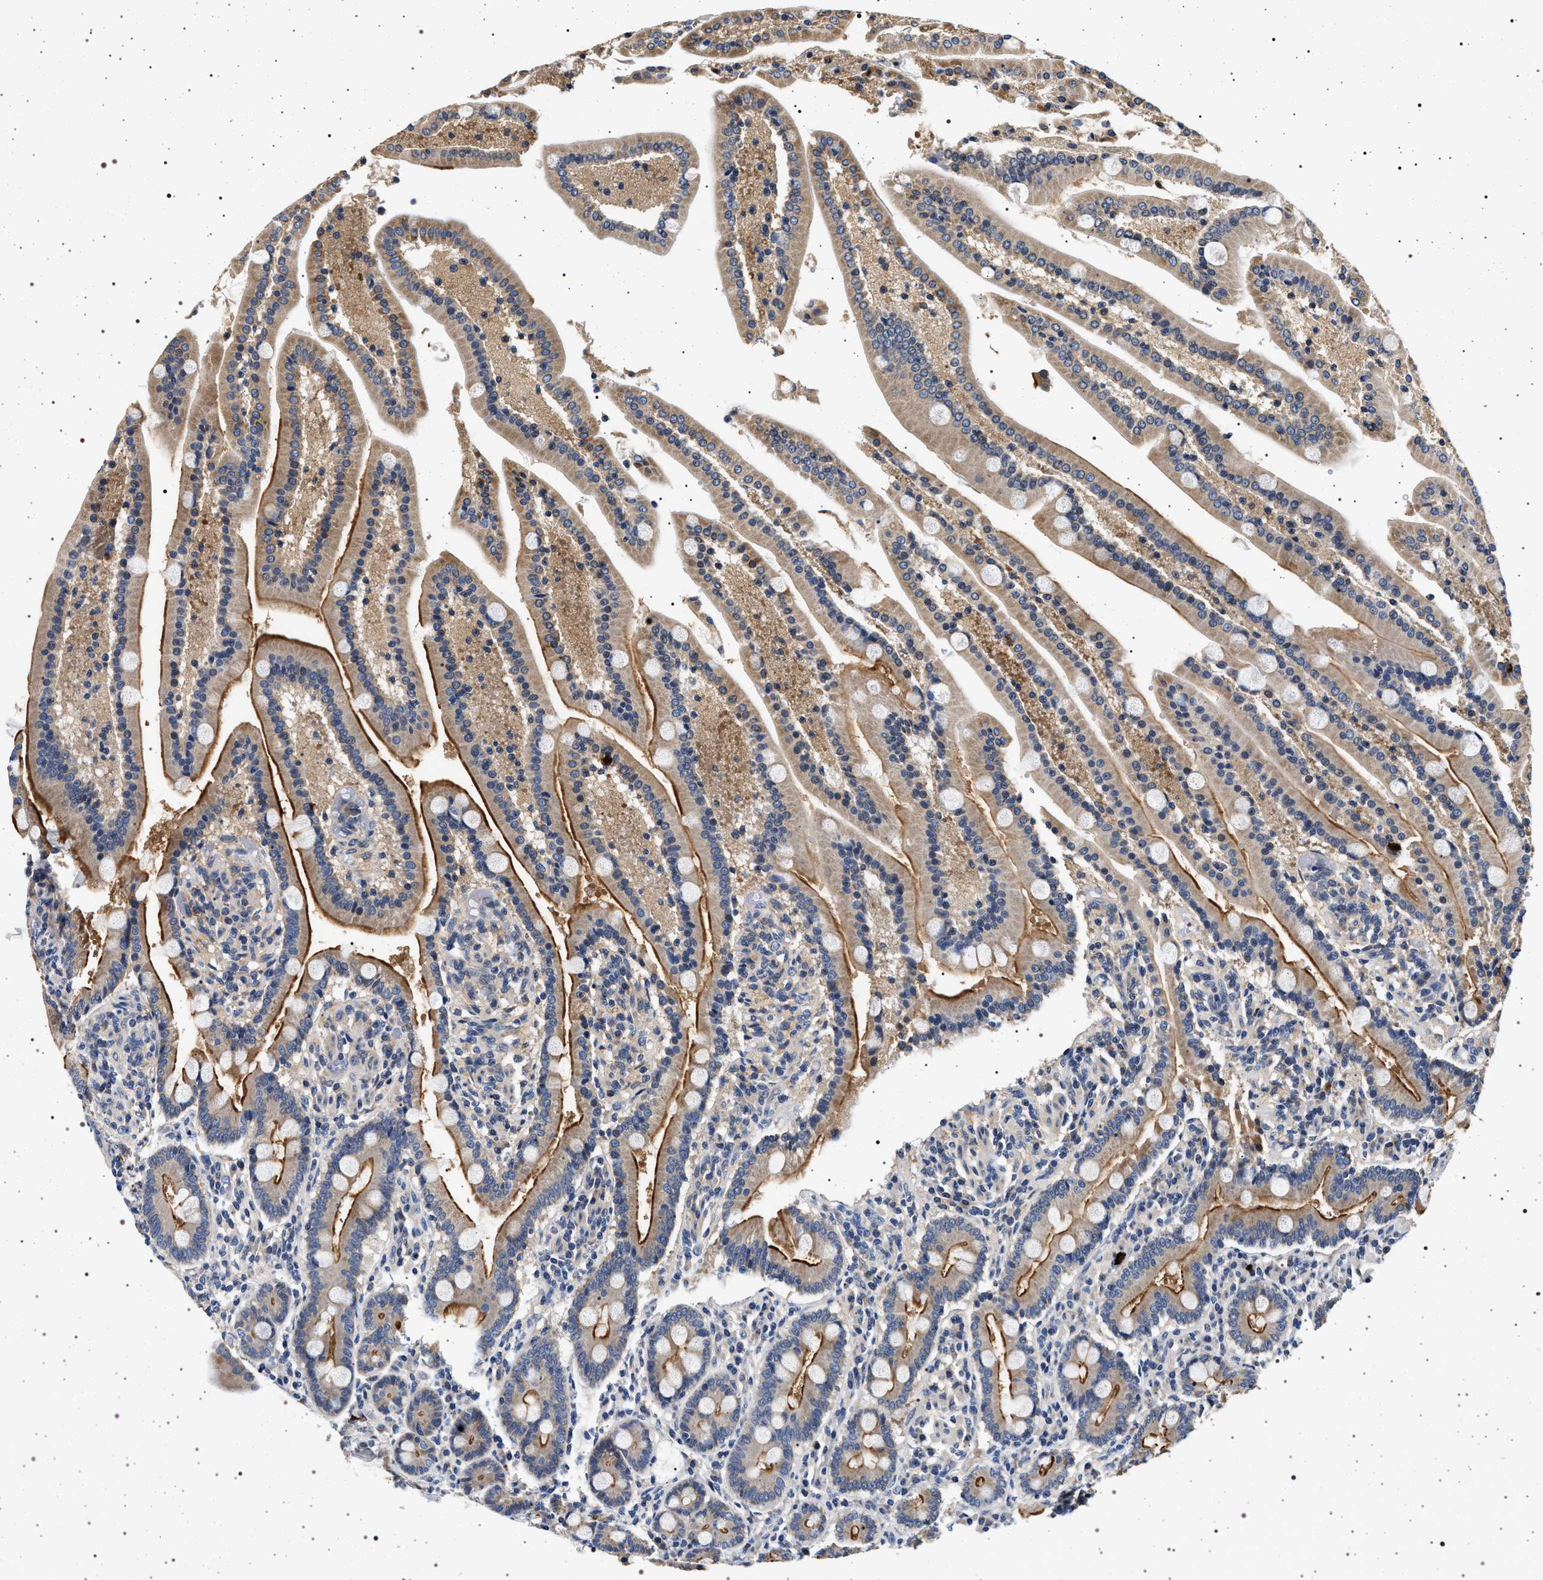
{"staining": {"intensity": "moderate", "quantity": ">75%", "location": "cytoplasmic/membranous"}, "tissue": "duodenum", "cell_type": "Glandular cells", "image_type": "normal", "snomed": [{"axis": "morphology", "description": "Normal tissue, NOS"}, {"axis": "topography", "description": "Duodenum"}], "caption": "High-power microscopy captured an IHC photomicrograph of benign duodenum, revealing moderate cytoplasmic/membranous staining in about >75% of glandular cells. (Stains: DAB (3,3'-diaminobenzidine) in brown, nuclei in blue, Microscopy: brightfield microscopy at high magnification).", "gene": "DCBLD2", "patient": {"sex": "male", "age": 54}}